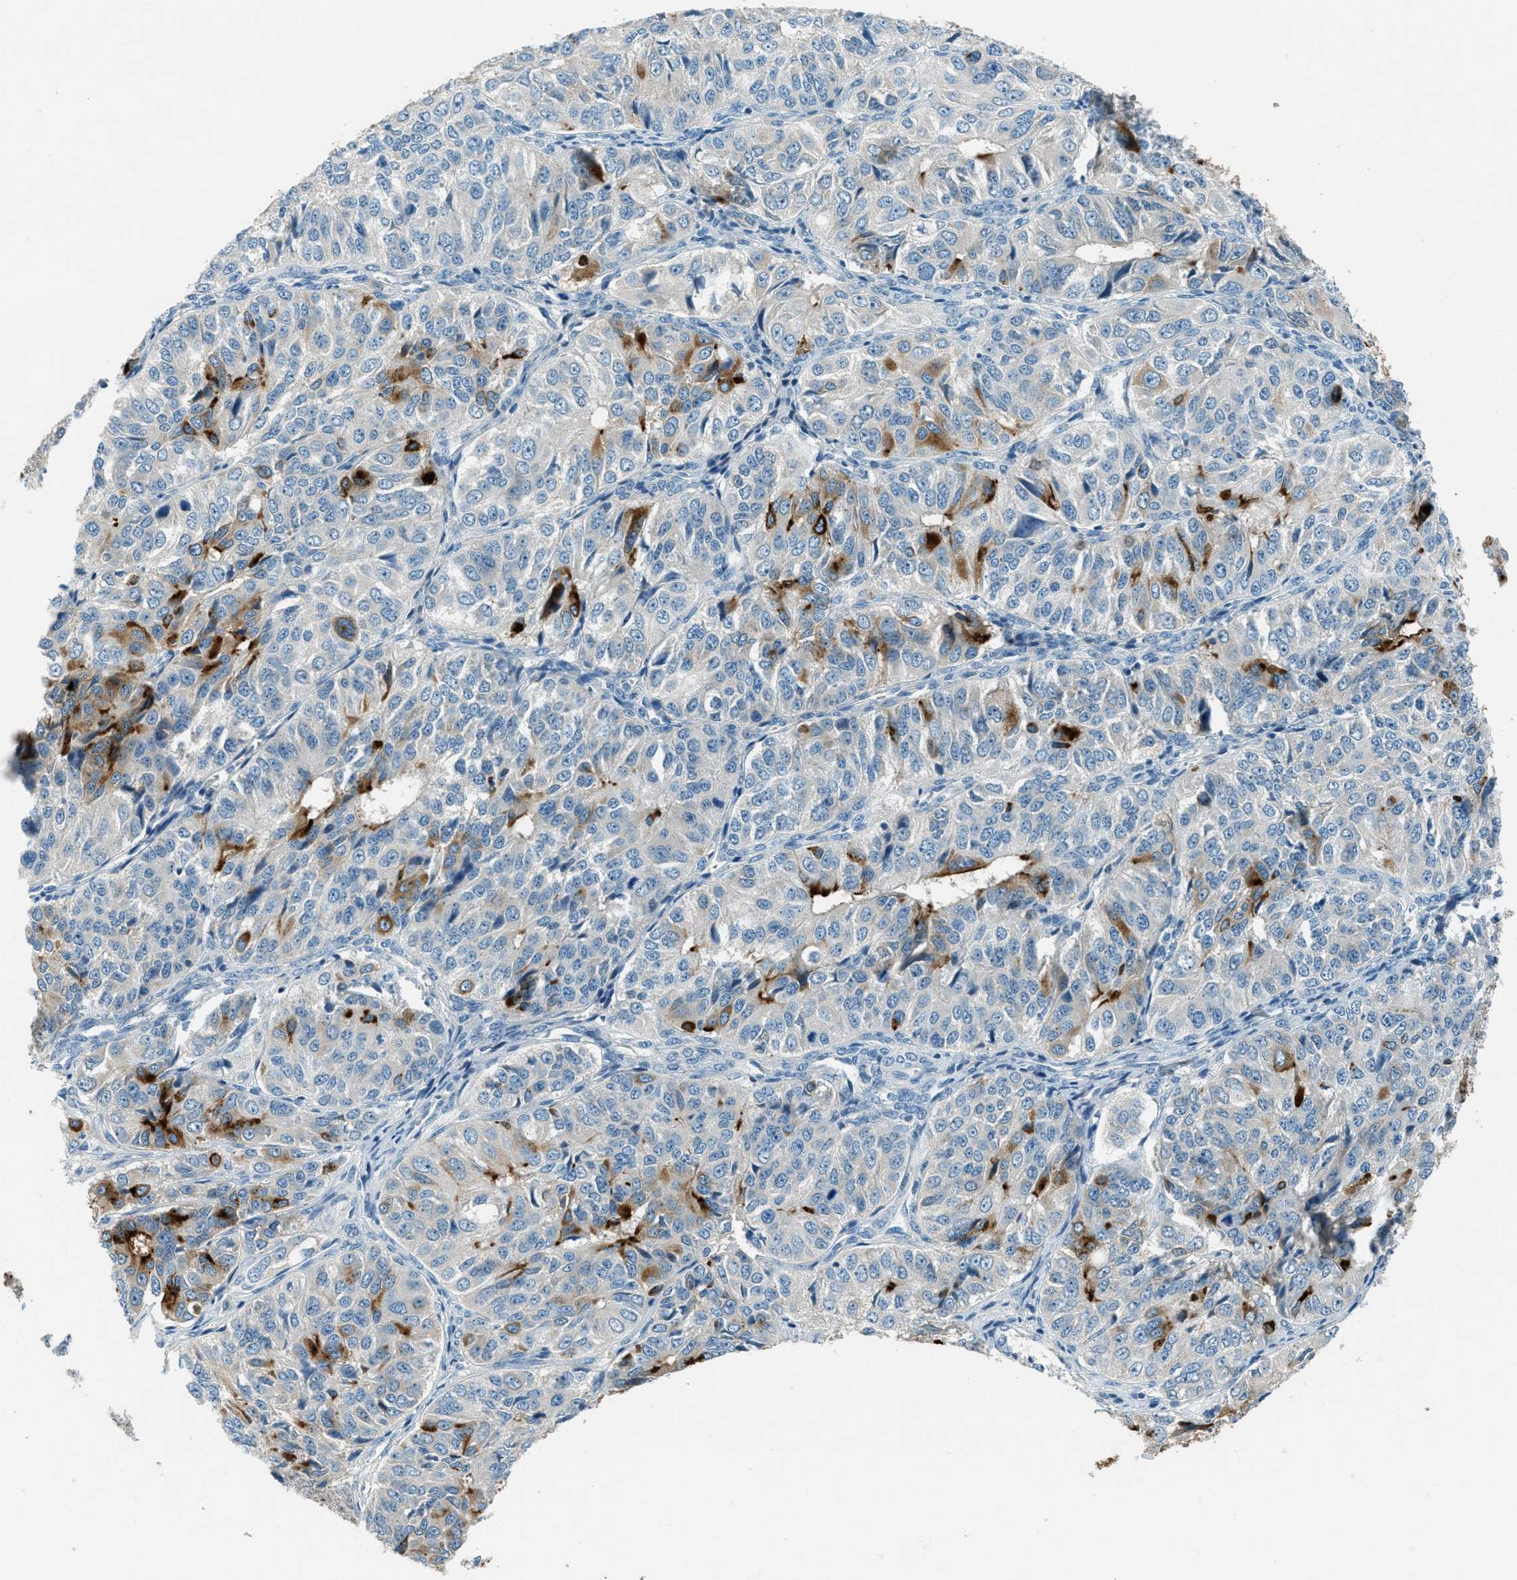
{"staining": {"intensity": "strong", "quantity": "<25%", "location": "cytoplasmic/membranous"}, "tissue": "ovarian cancer", "cell_type": "Tumor cells", "image_type": "cancer", "snomed": [{"axis": "morphology", "description": "Carcinoma, endometroid"}, {"axis": "topography", "description": "Ovary"}], "caption": "Immunohistochemistry photomicrograph of neoplastic tissue: human ovarian cancer (endometroid carcinoma) stained using immunohistochemistry demonstrates medium levels of strong protein expression localized specifically in the cytoplasmic/membranous of tumor cells, appearing as a cytoplasmic/membranous brown color.", "gene": "MSLN", "patient": {"sex": "female", "age": 51}}